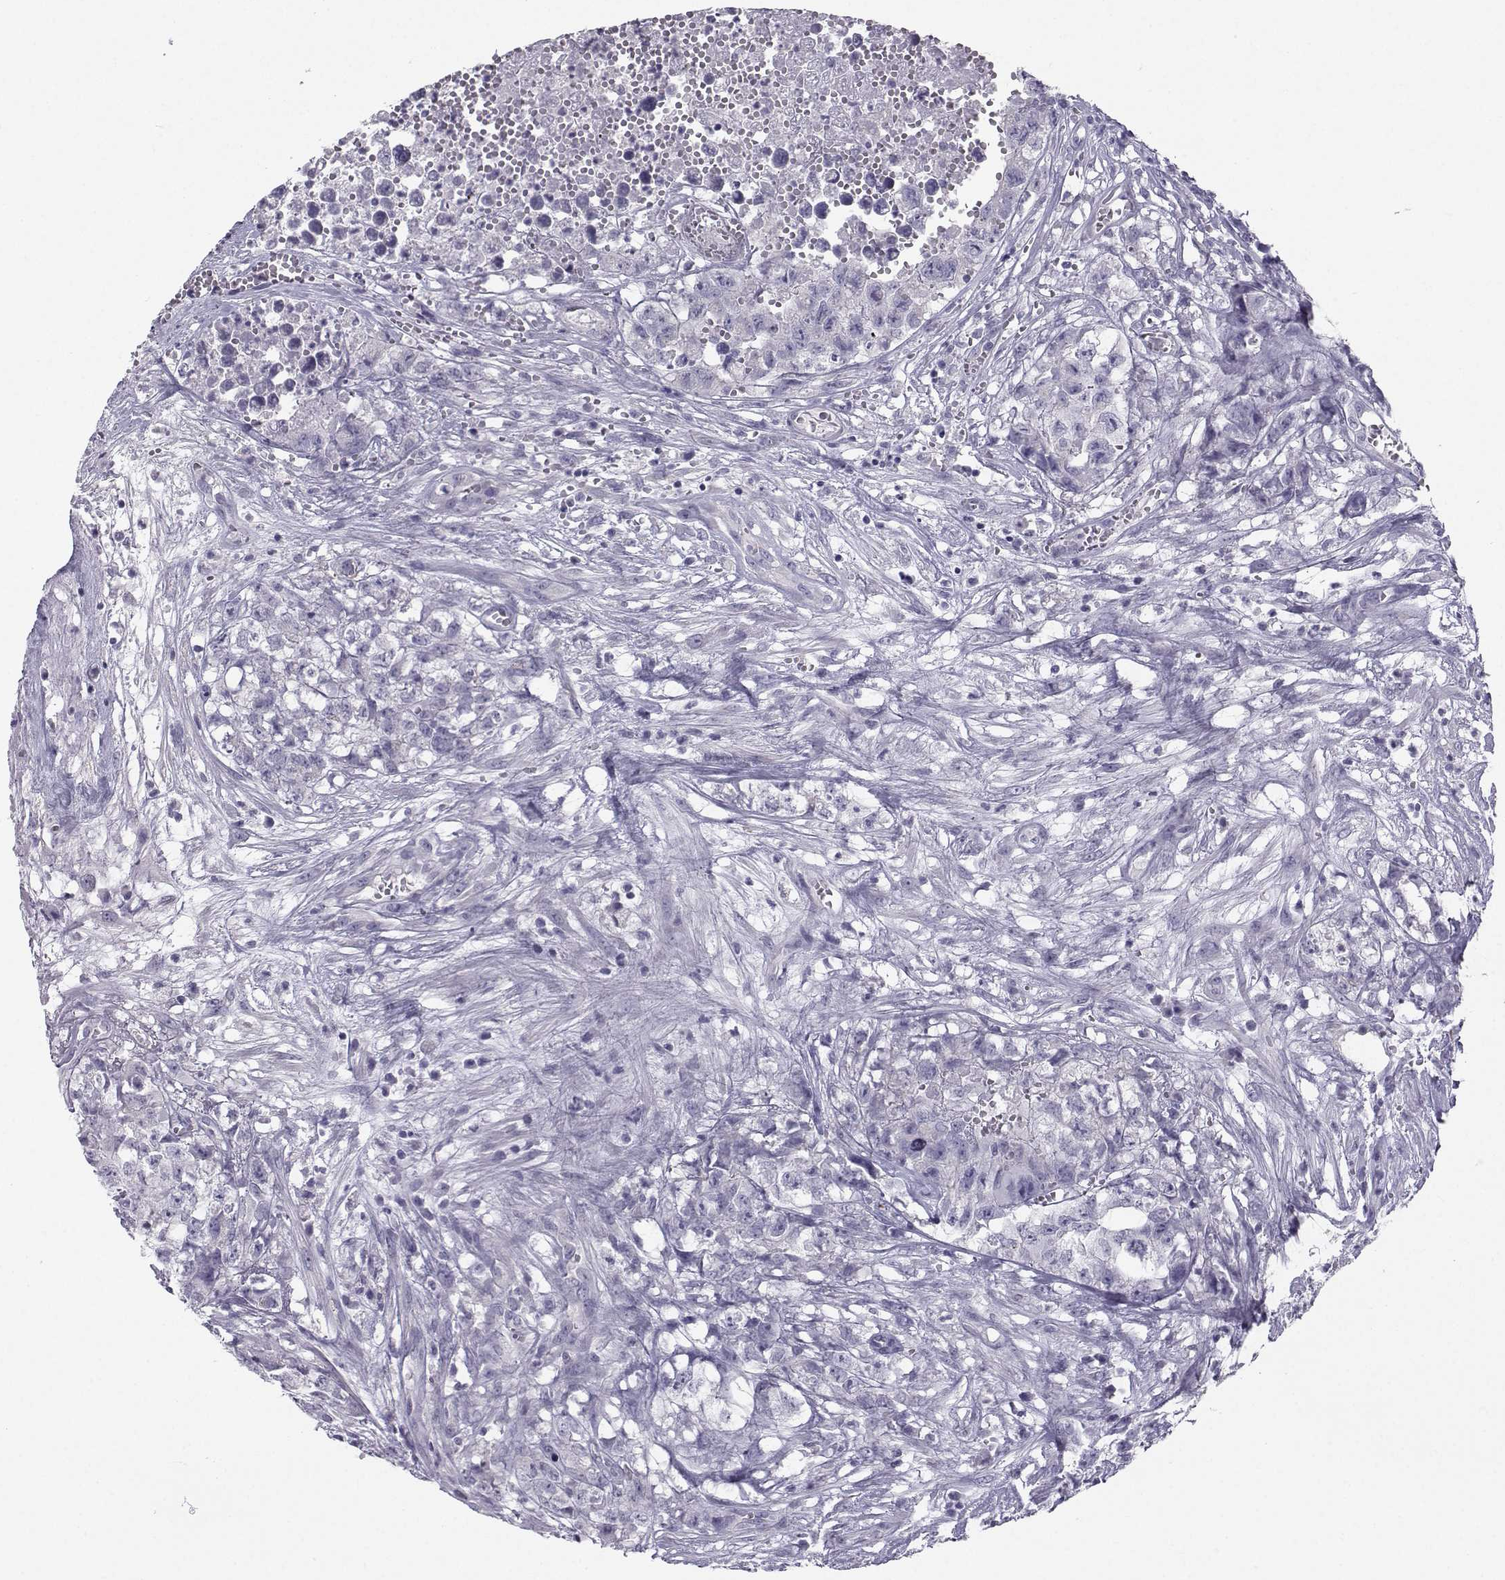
{"staining": {"intensity": "negative", "quantity": "none", "location": "none"}, "tissue": "testis cancer", "cell_type": "Tumor cells", "image_type": "cancer", "snomed": [{"axis": "morphology", "description": "Seminoma, NOS"}, {"axis": "morphology", "description": "Carcinoma, Embryonal, NOS"}, {"axis": "topography", "description": "Testis"}], "caption": "The photomicrograph demonstrates no significant staining in tumor cells of testis embryonal carcinoma.", "gene": "PCSK1N", "patient": {"sex": "male", "age": 22}}